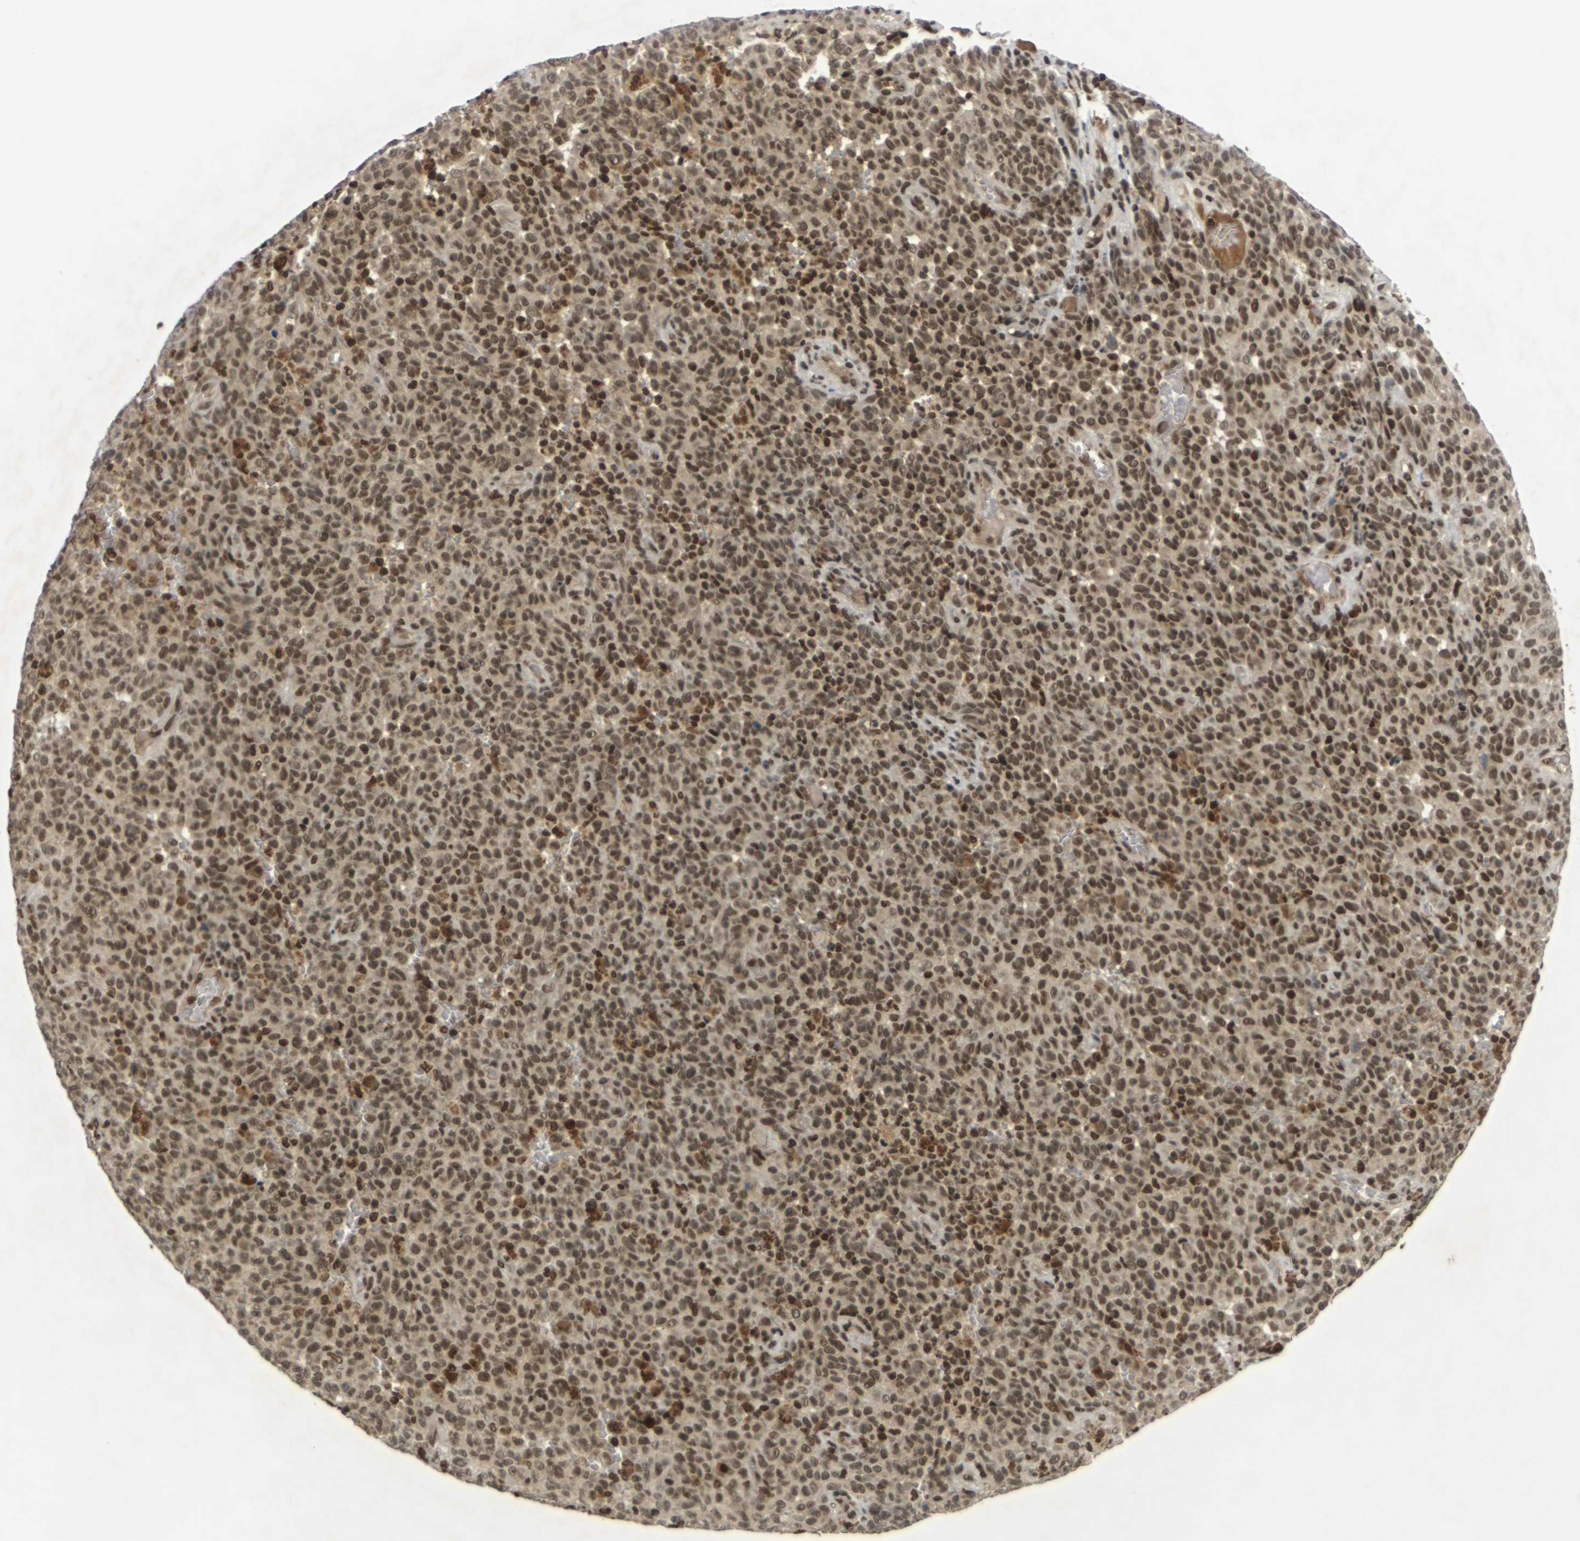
{"staining": {"intensity": "moderate", "quantity": ">75%", "location": "cytoplasmic/membranous,nuclear"}, "tissue": "melanoma", "cell_type": "Tumor cells", "image_type": "cancer", "snomed": [{"axis": "morphology", "description": "Malignant melanoma, NOS"}, {"axis": "topography", "description": "Skin"}], "caption": "Melanoma stained for a protein (brown) reveals moderate cytoplasmic/membranous and nuclear positive positivity in approximately >75% of tumor cells.", "gene": "NELFA", "patient": {"sex": "female", "age": 82}}